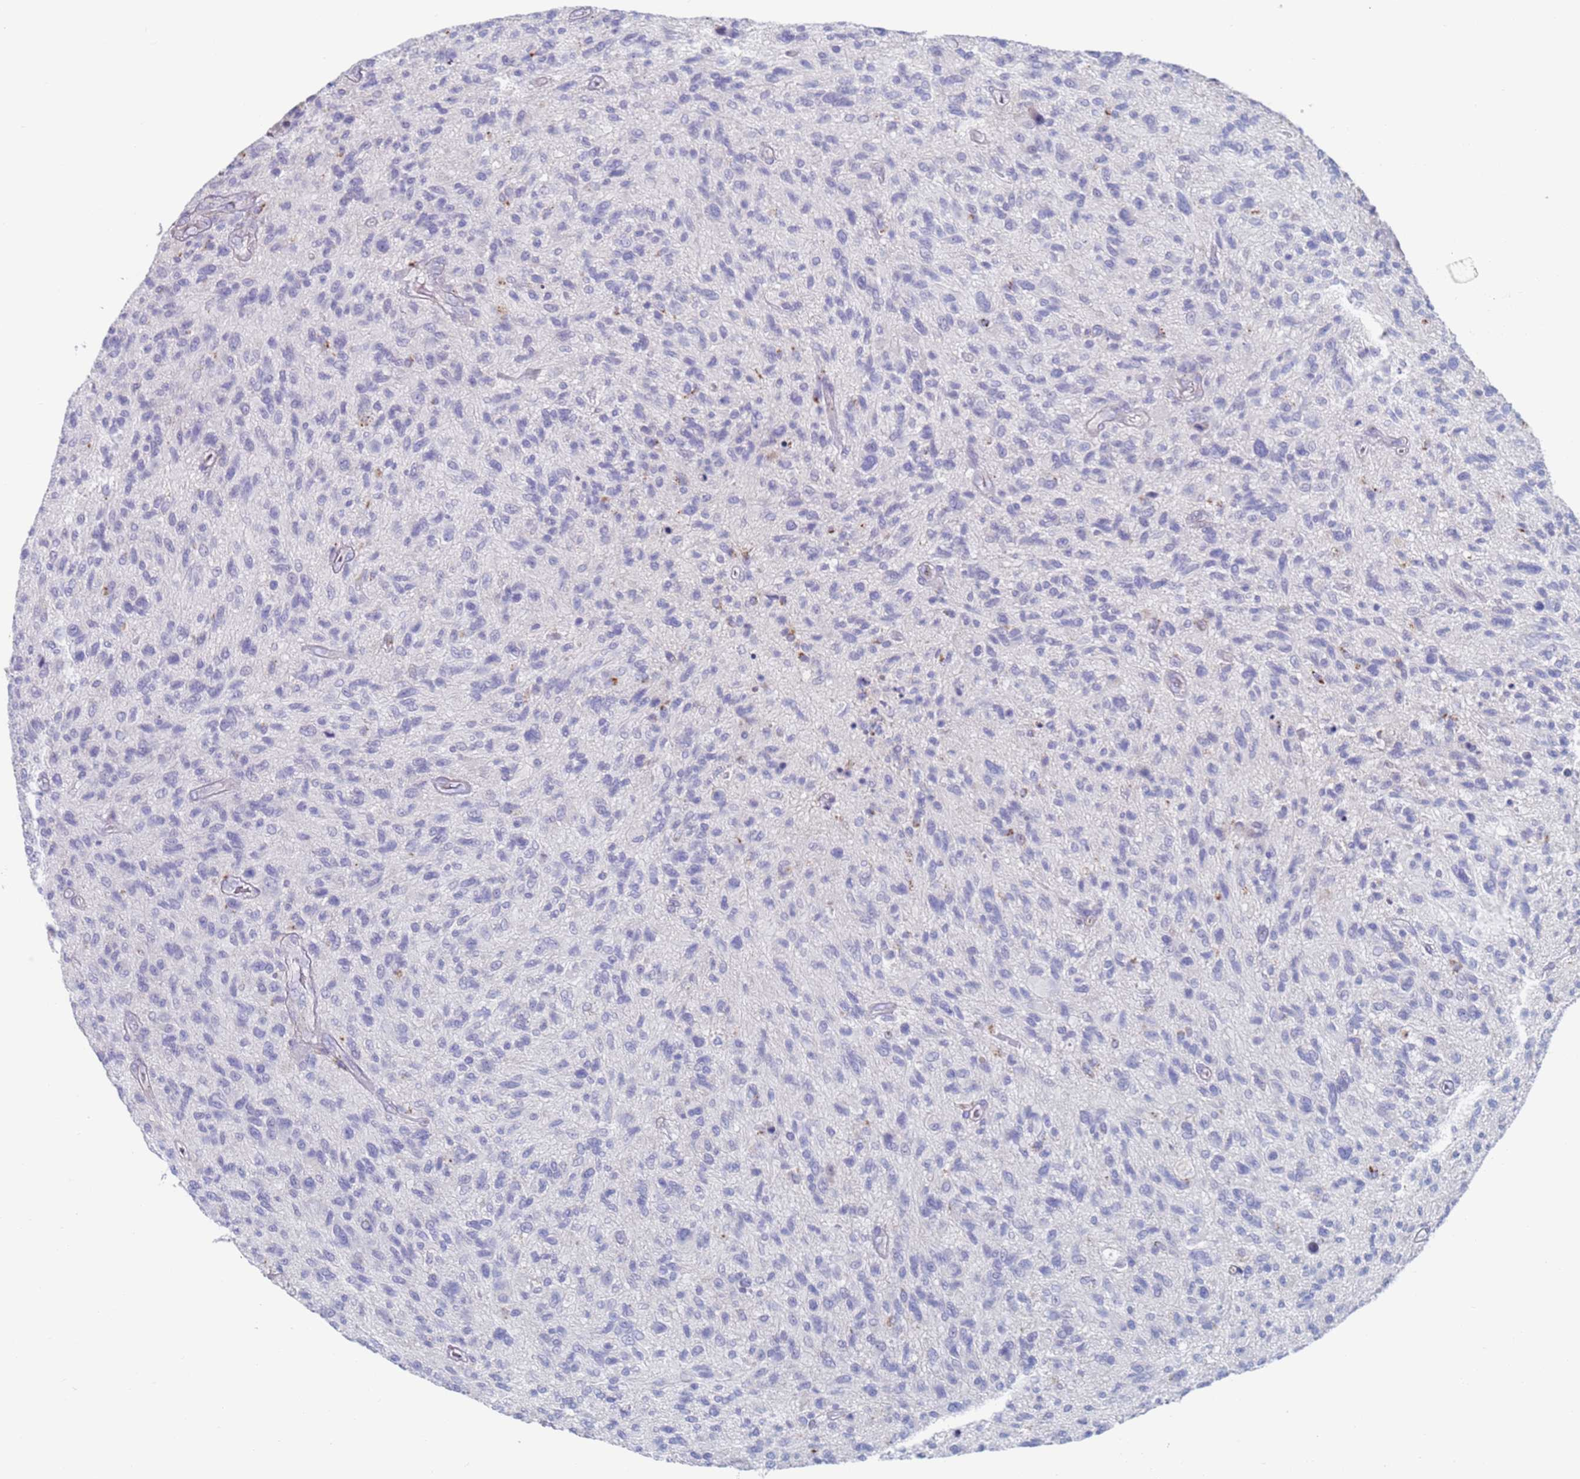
{"staining": {"intensity": "negative", "quantity": "none", "location": "none"}, "tissue": "glioma", "cell_type": "Tumor cells", "image_type": "cancer", "snomed": [{"axis": "morphology", "description": "Glioma, malignant, High grade"}, {"axis": "topography", "description": "Brain"}], "caption": "High power microscopy micrograph of an IHC micrograph of glioma, revealing no significant positivity in tumor cells.", "gene": "FUCA1", "patient": {"sex": "male", "age": 47}}